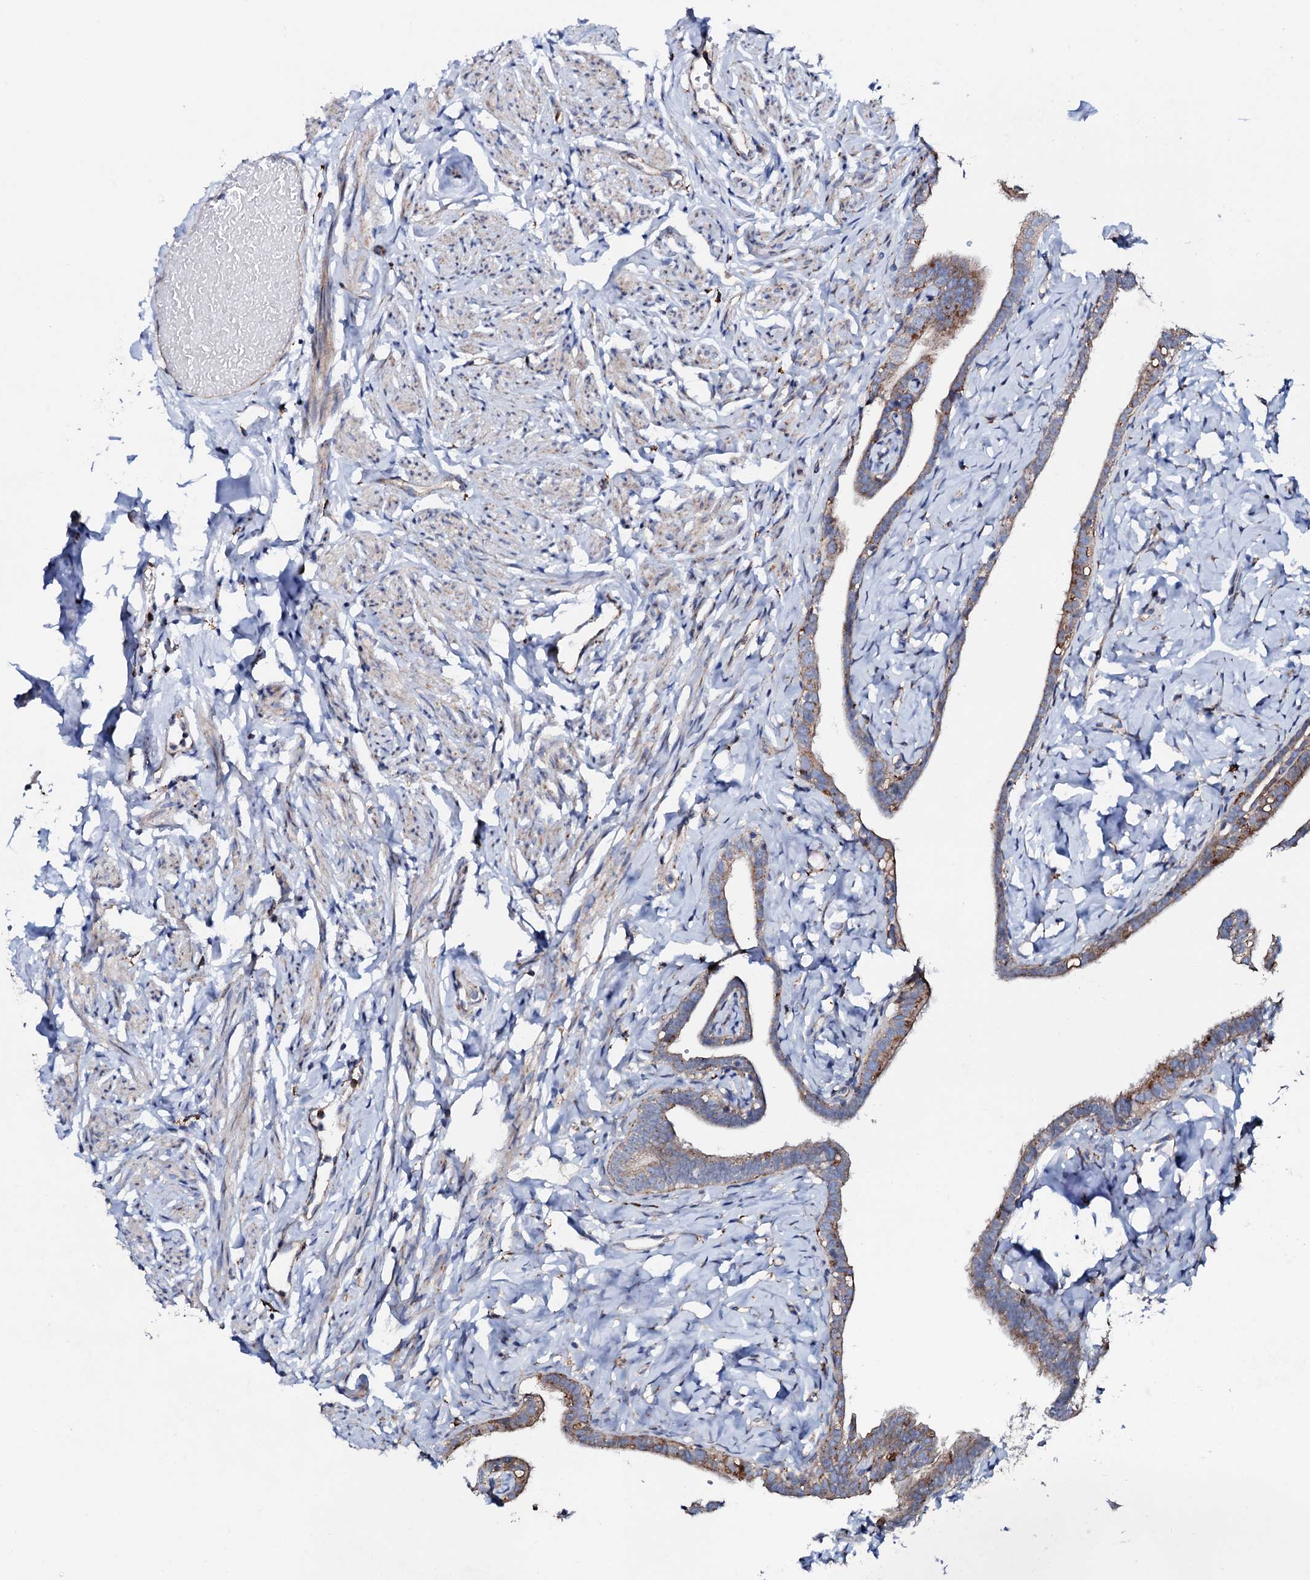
{"staining": {"intensity": "moderate", "quantity": "25%-75%", "location": "cytoplasmic/membranous"}, "tissue": "fallopian tube", "cell_type": "Glandular cells", "image_type": "normal", "snomed": [{"axis": "morphology", "description": "Normal tissue, NOS"}, {"axis": "topography", "description": "Fallopian tube"}], "caption": "Glandular cells exhibit medium levels of moderate cytoplasmic/membranous positivity in approximately 25%-75% of cells in normal fallopian tube.", "gene": "P2RX4", "patient": {"sex": "female", "age": 66}}